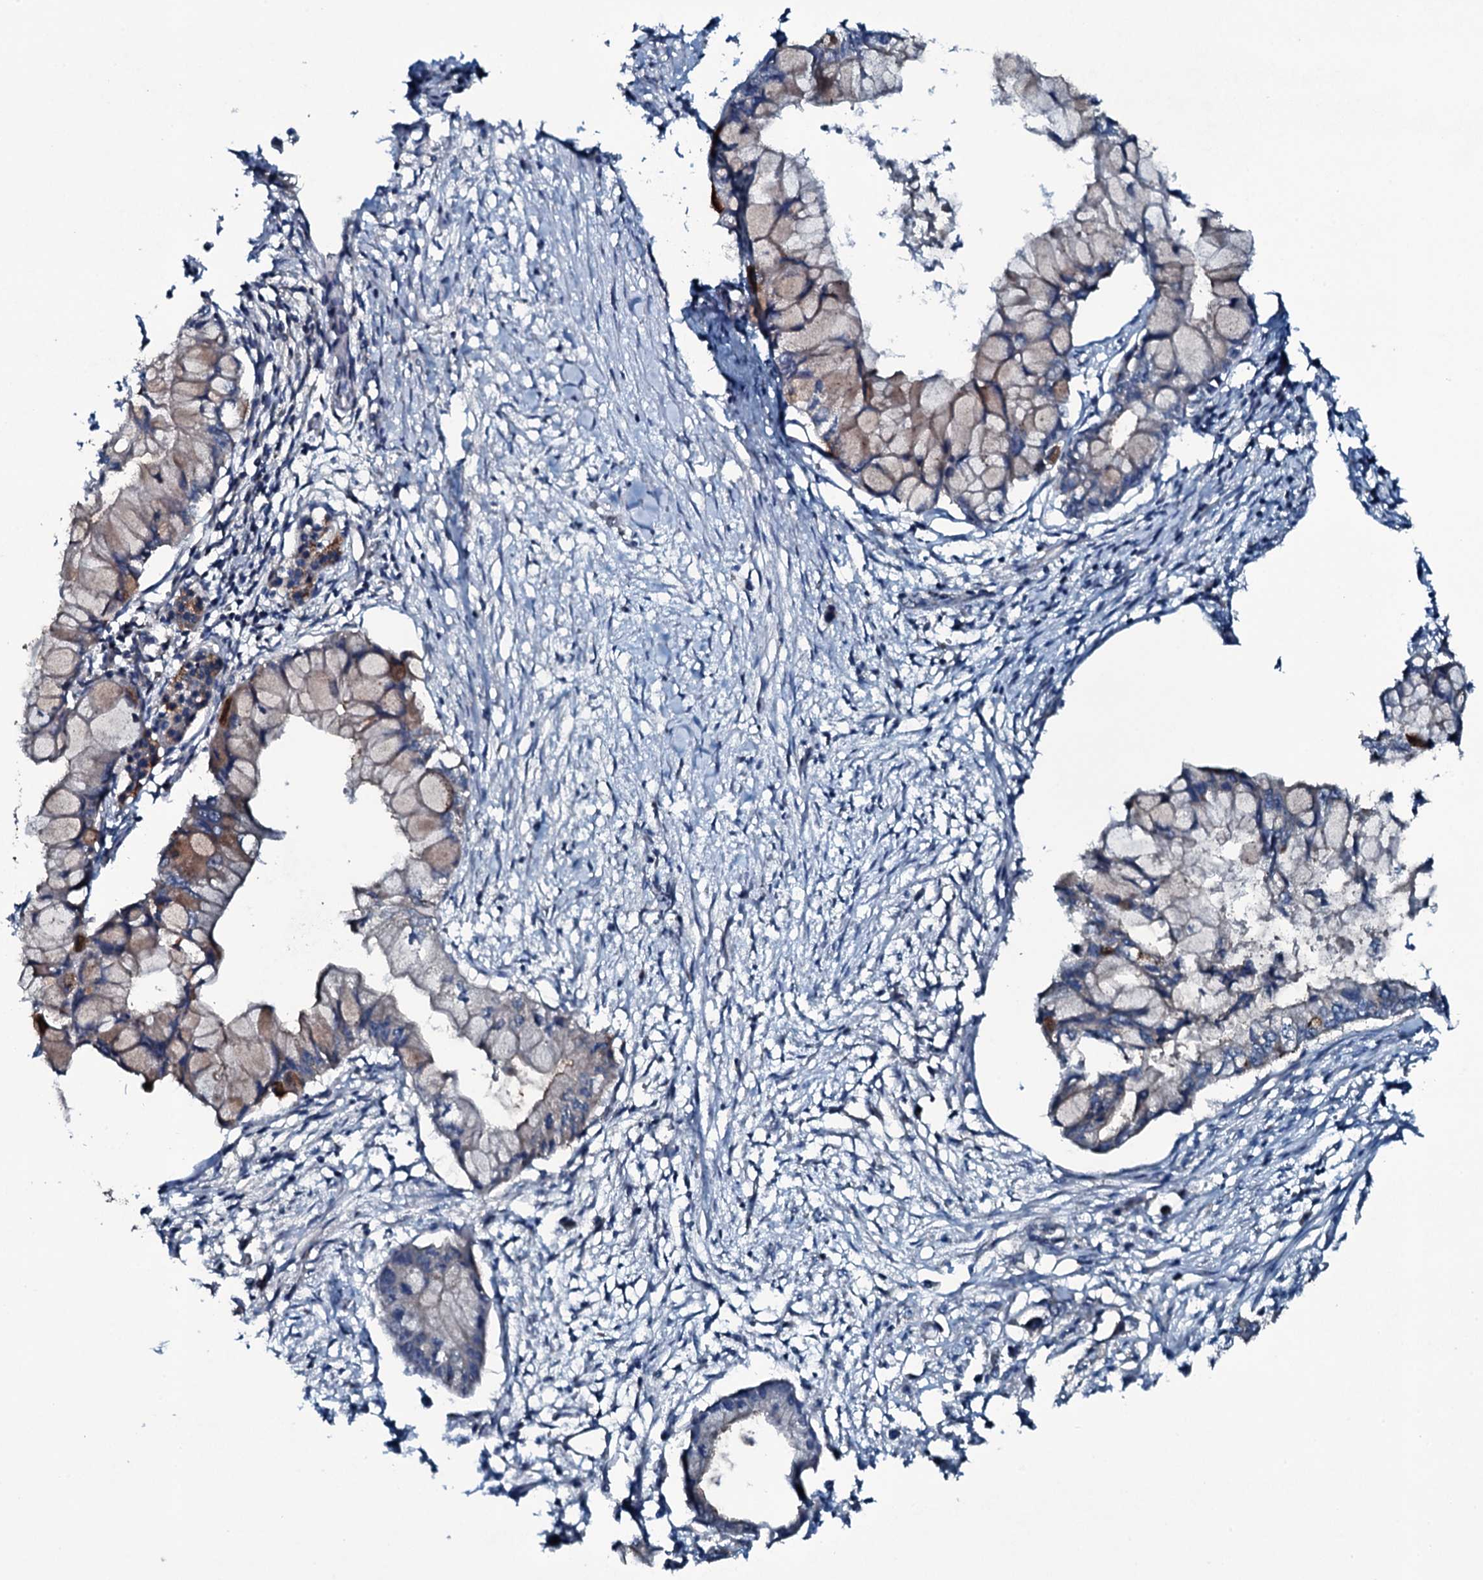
{"staining": {"intensity": "negative", "quantity": "none", "location": "none"}, "tissue": "pancreatic cancer", "cell_type": "Tumor cells", "image_type": "cancer", "snomed": [{"axis": "morphology", "description": "Adenocarcinoma, NOS"}, {"axis": "topography", "description": "Pancreas"}], "caption": "IHC histopathology image of human pancreatic cancer stained for a protein (brown), which exhibits no staining in tumor cells.", "gene": "TRIM7", "patient": {"sex": "male", "age": 48}}